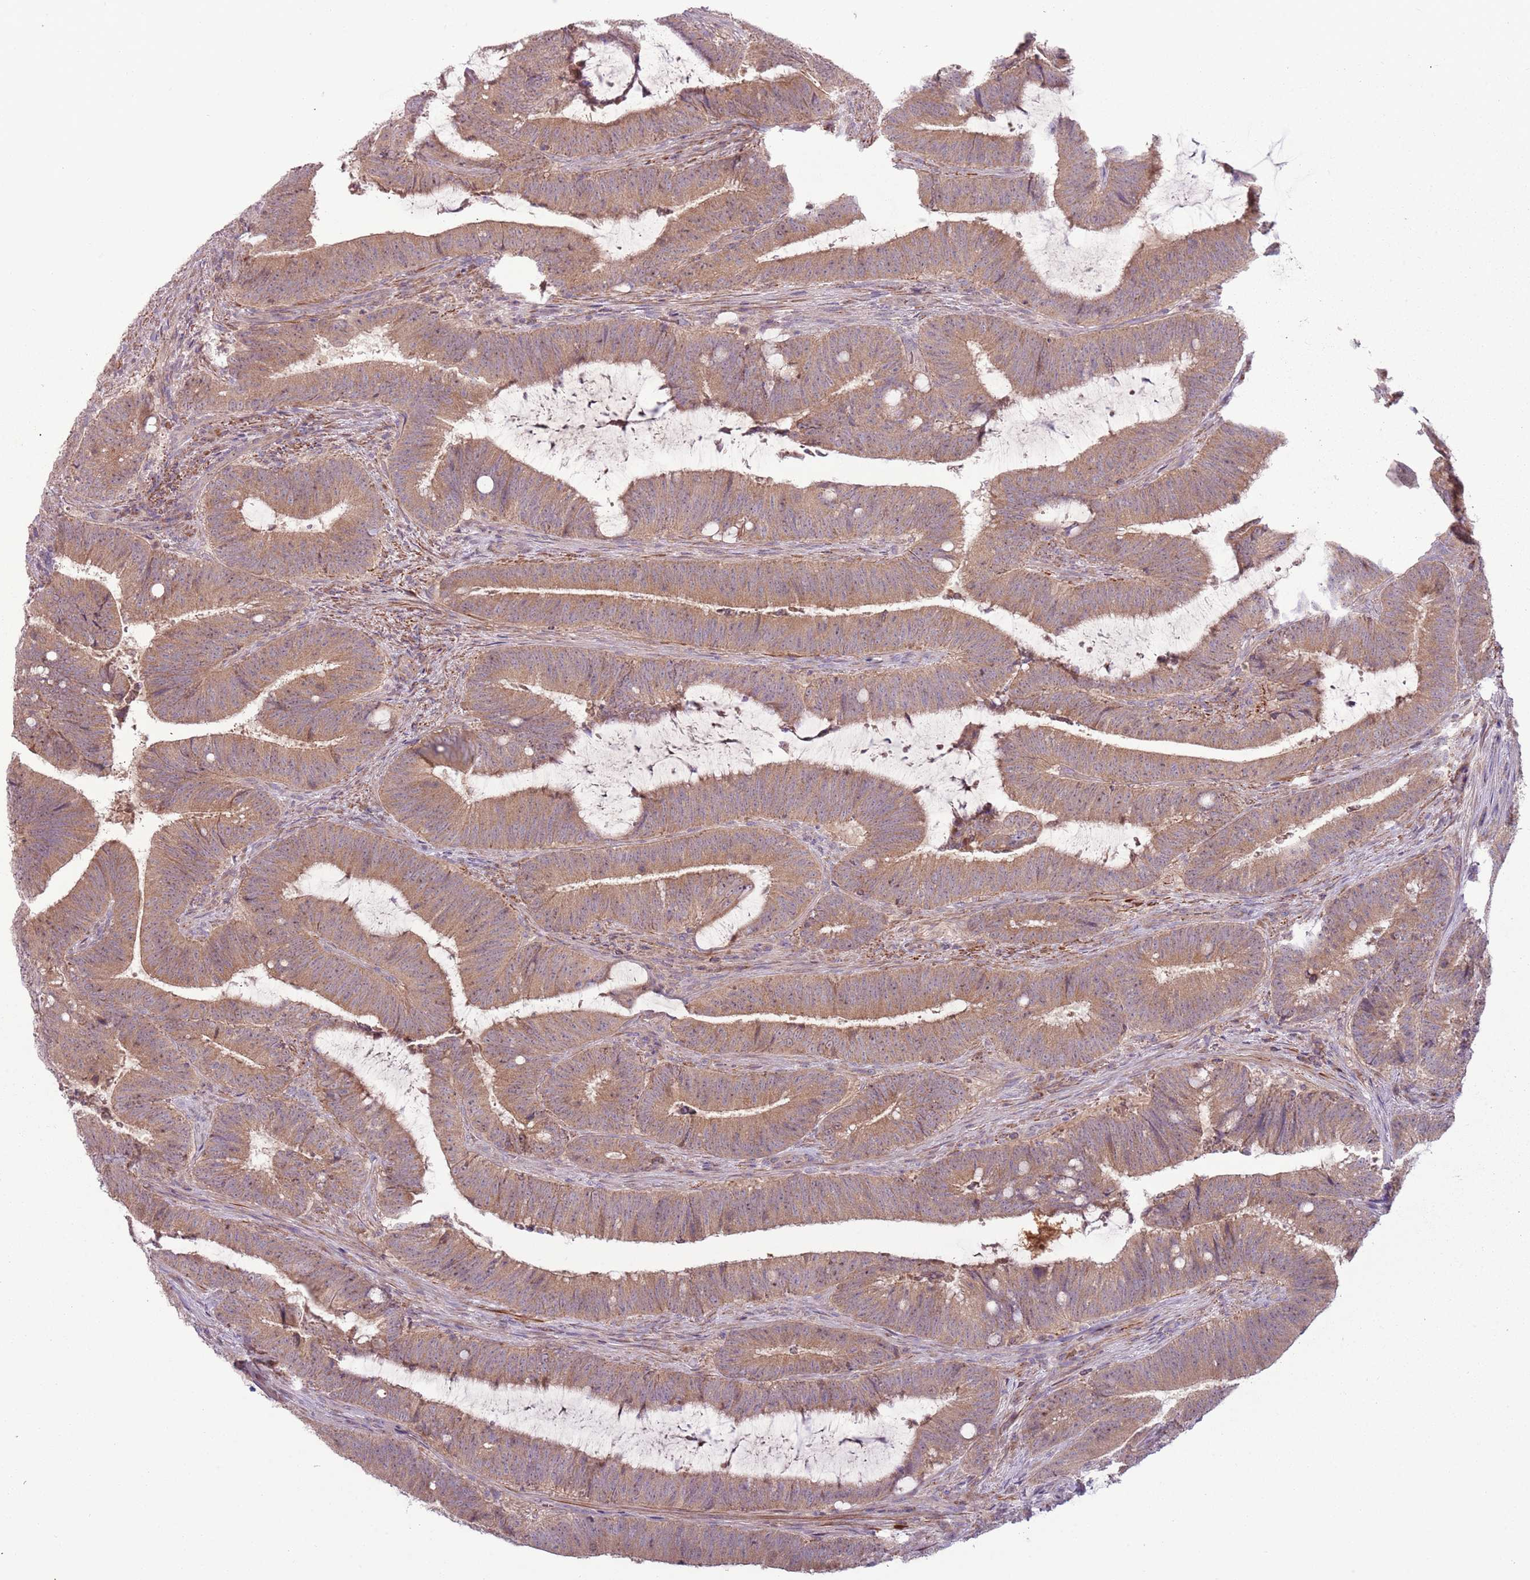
{"staining": {"intensity": "moderate", "quantity": ">75%", "location": "cytoplasmic/membranous"}, "tissue": "colorectal cancer", "cell_type": "Tumor cells", "image_type": "cancer", "snomed": [{"axis": "morphology", "description": "Adenocarcinoma, NOS"}, {"axis": "topography", "description": "Colon"}], "caption": "Protein staining of adenocarcinoma (colorectal) tissue exhibits moderate cytoplasmic/membranous staining in about >75% of tumor cells. (Brightfield microscopy of DAB IHC at high magnification).", "gene": "DTD2", "patient": {"sex": "female", "age": 43}}